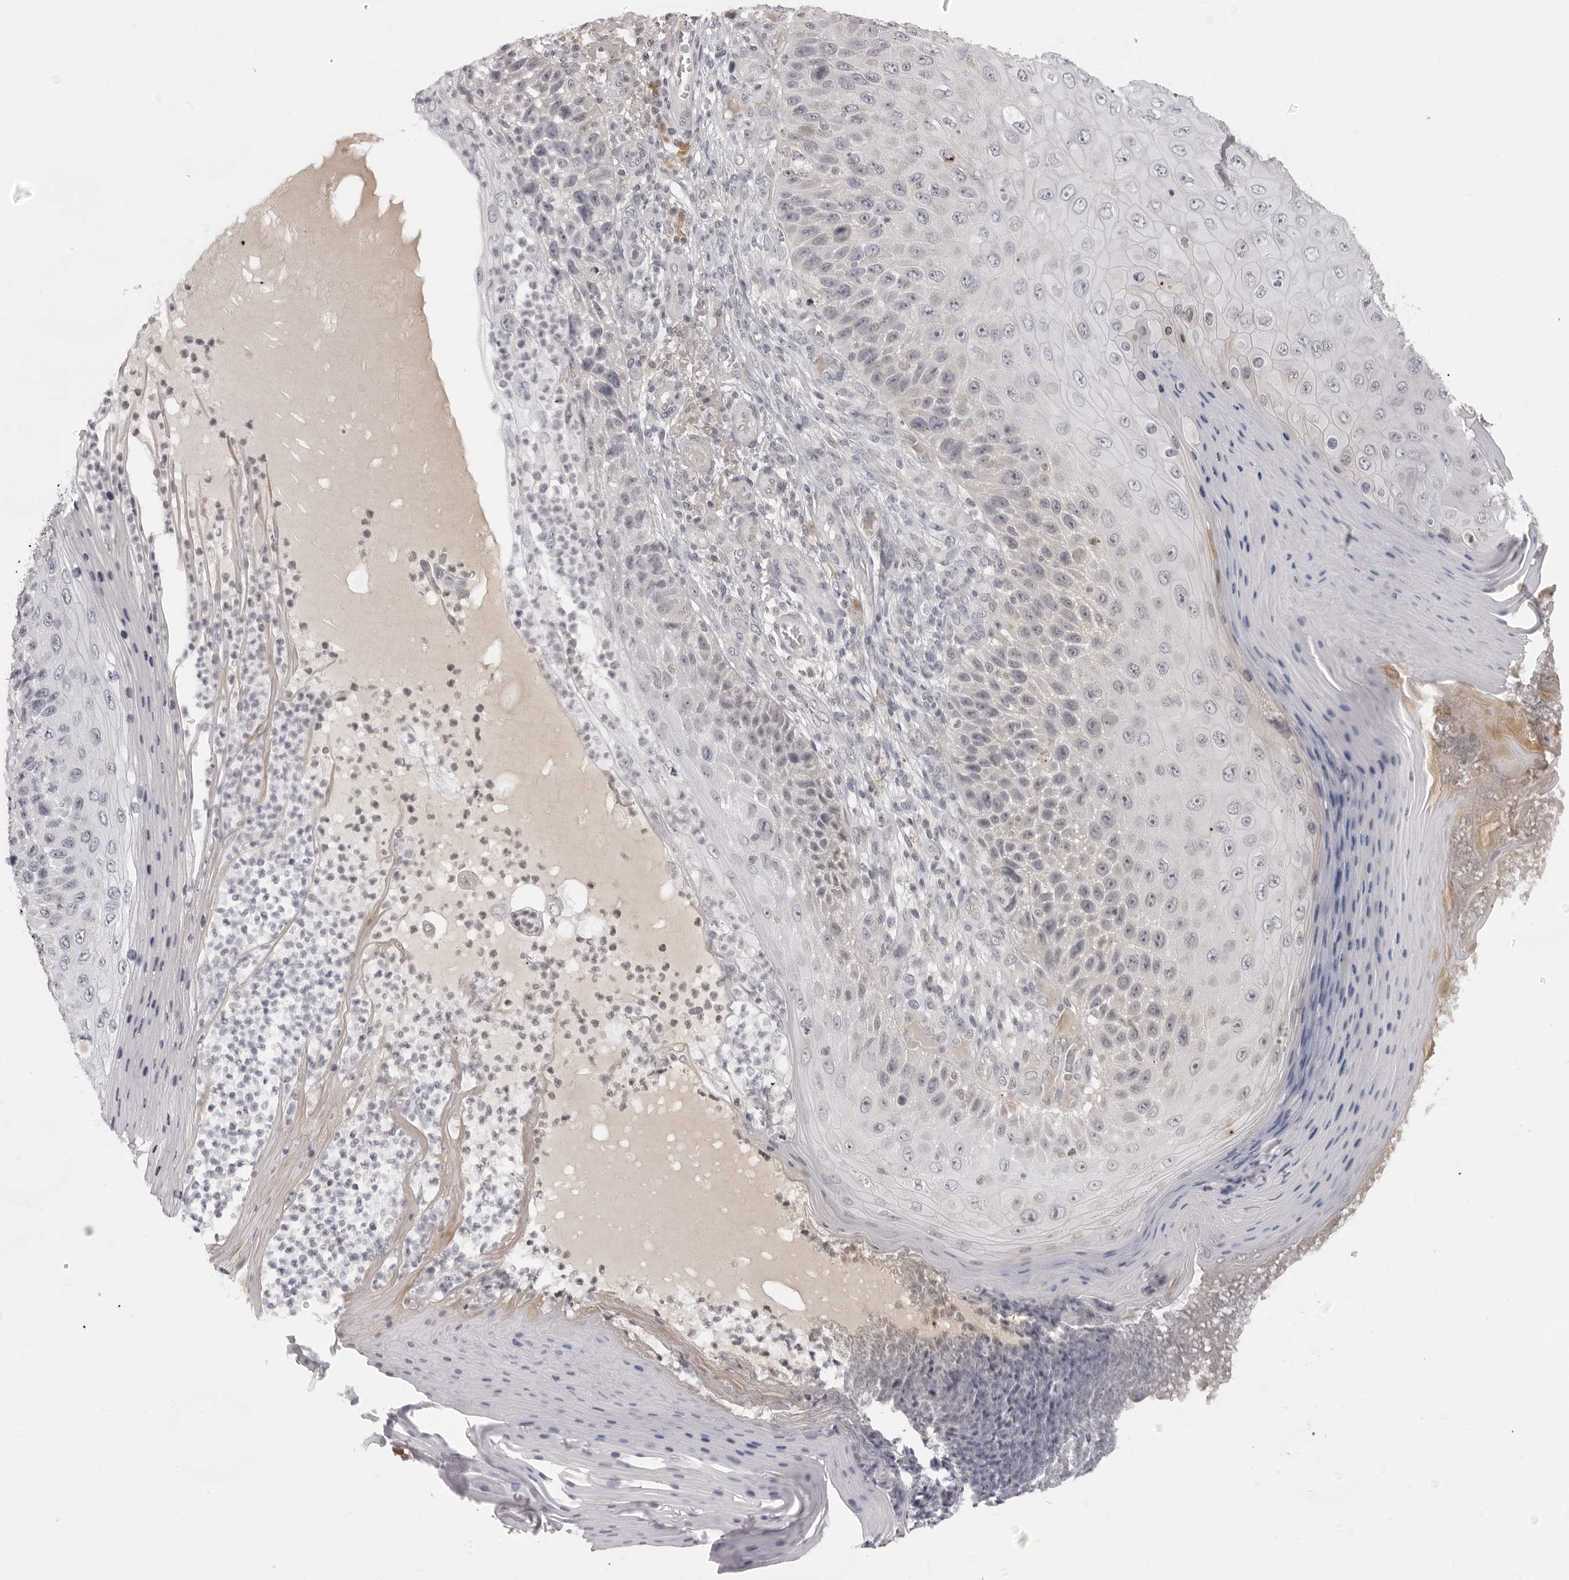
{"staining": {"intensity": "negative", "quantity": "none", "location": "none"}, "tissue": "skin cancer", "cell_type": "Tumor cells", "image_type": "cancer", "snomed": [{"axis": "morphology", "description": "Squamous cell carcinoma, NOS"}, {"axis": "topography", "description": "Skin"}], "caption": "A high-resolution image shows IHC staining of skin cancer, which demonstrates no significant staining in tumor cells. (DAB immunohistochemistry visualized using brightfield microscopy, high magnification).", "gene": "ACP6", "patient": {"sex": "female", "age": 88}}